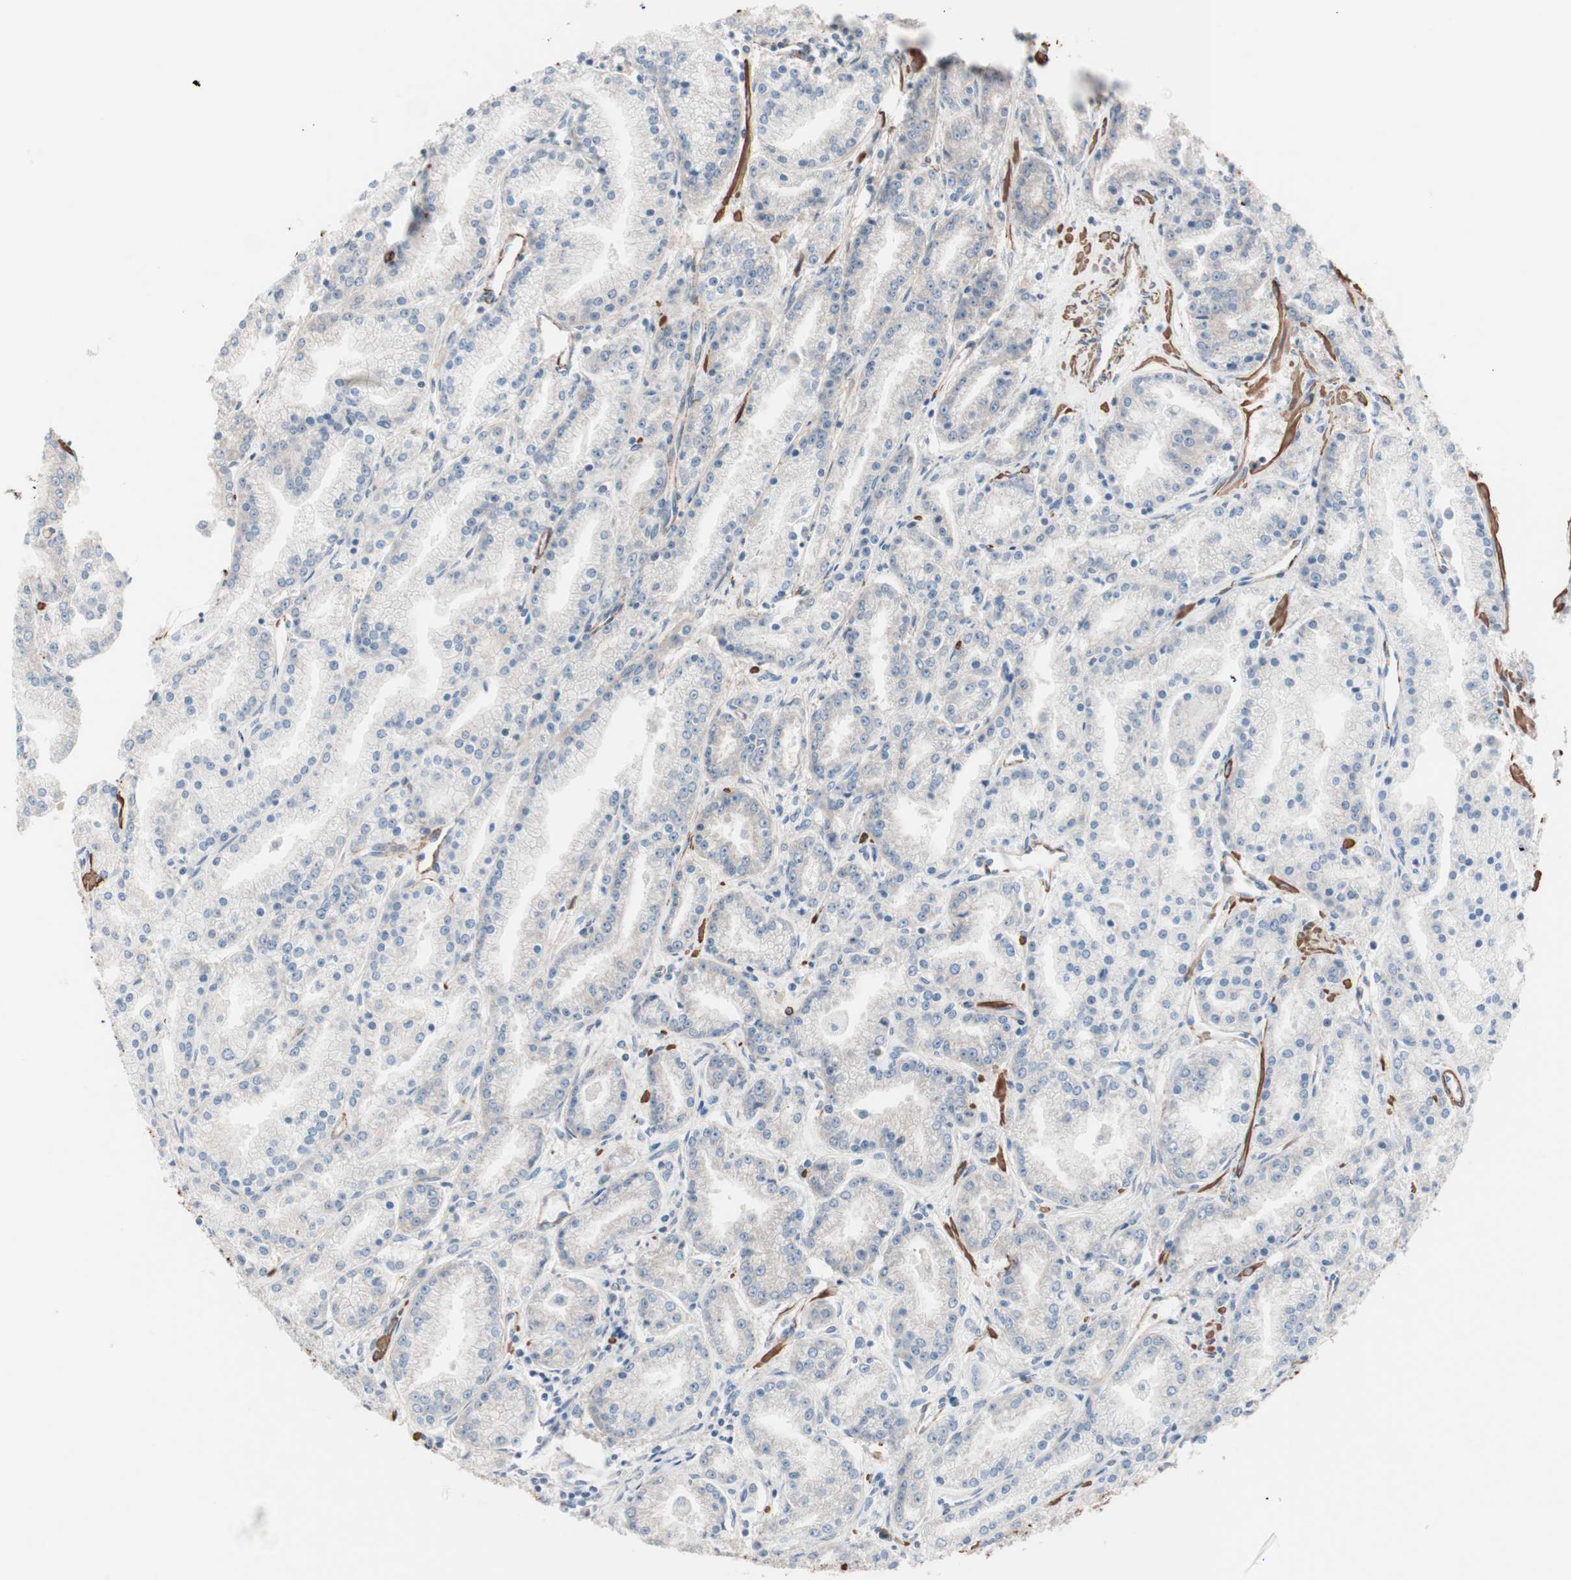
{"staining": {"intensity": "negative", "quantity": "none", "location": "none"}, "tissue": "prostate cancer", "cell_type": "Tumor cells", "image_type": "cancer", "snomed": [{"axis": "morphology", "description": "Adenocarcinoma, High grade"}, {"axis": "topography", "description": "Prostate"}], "caption": "IHC image of neoplastic tissue: human prostate cancer (adenocarcinoma (high-grade)) stained with DAB (3,3'-diaminobenzidine) shows no significant protein staining in tumor cells.", "gene": "ALG5", "patient": {"sex": "male", "age": 61}}